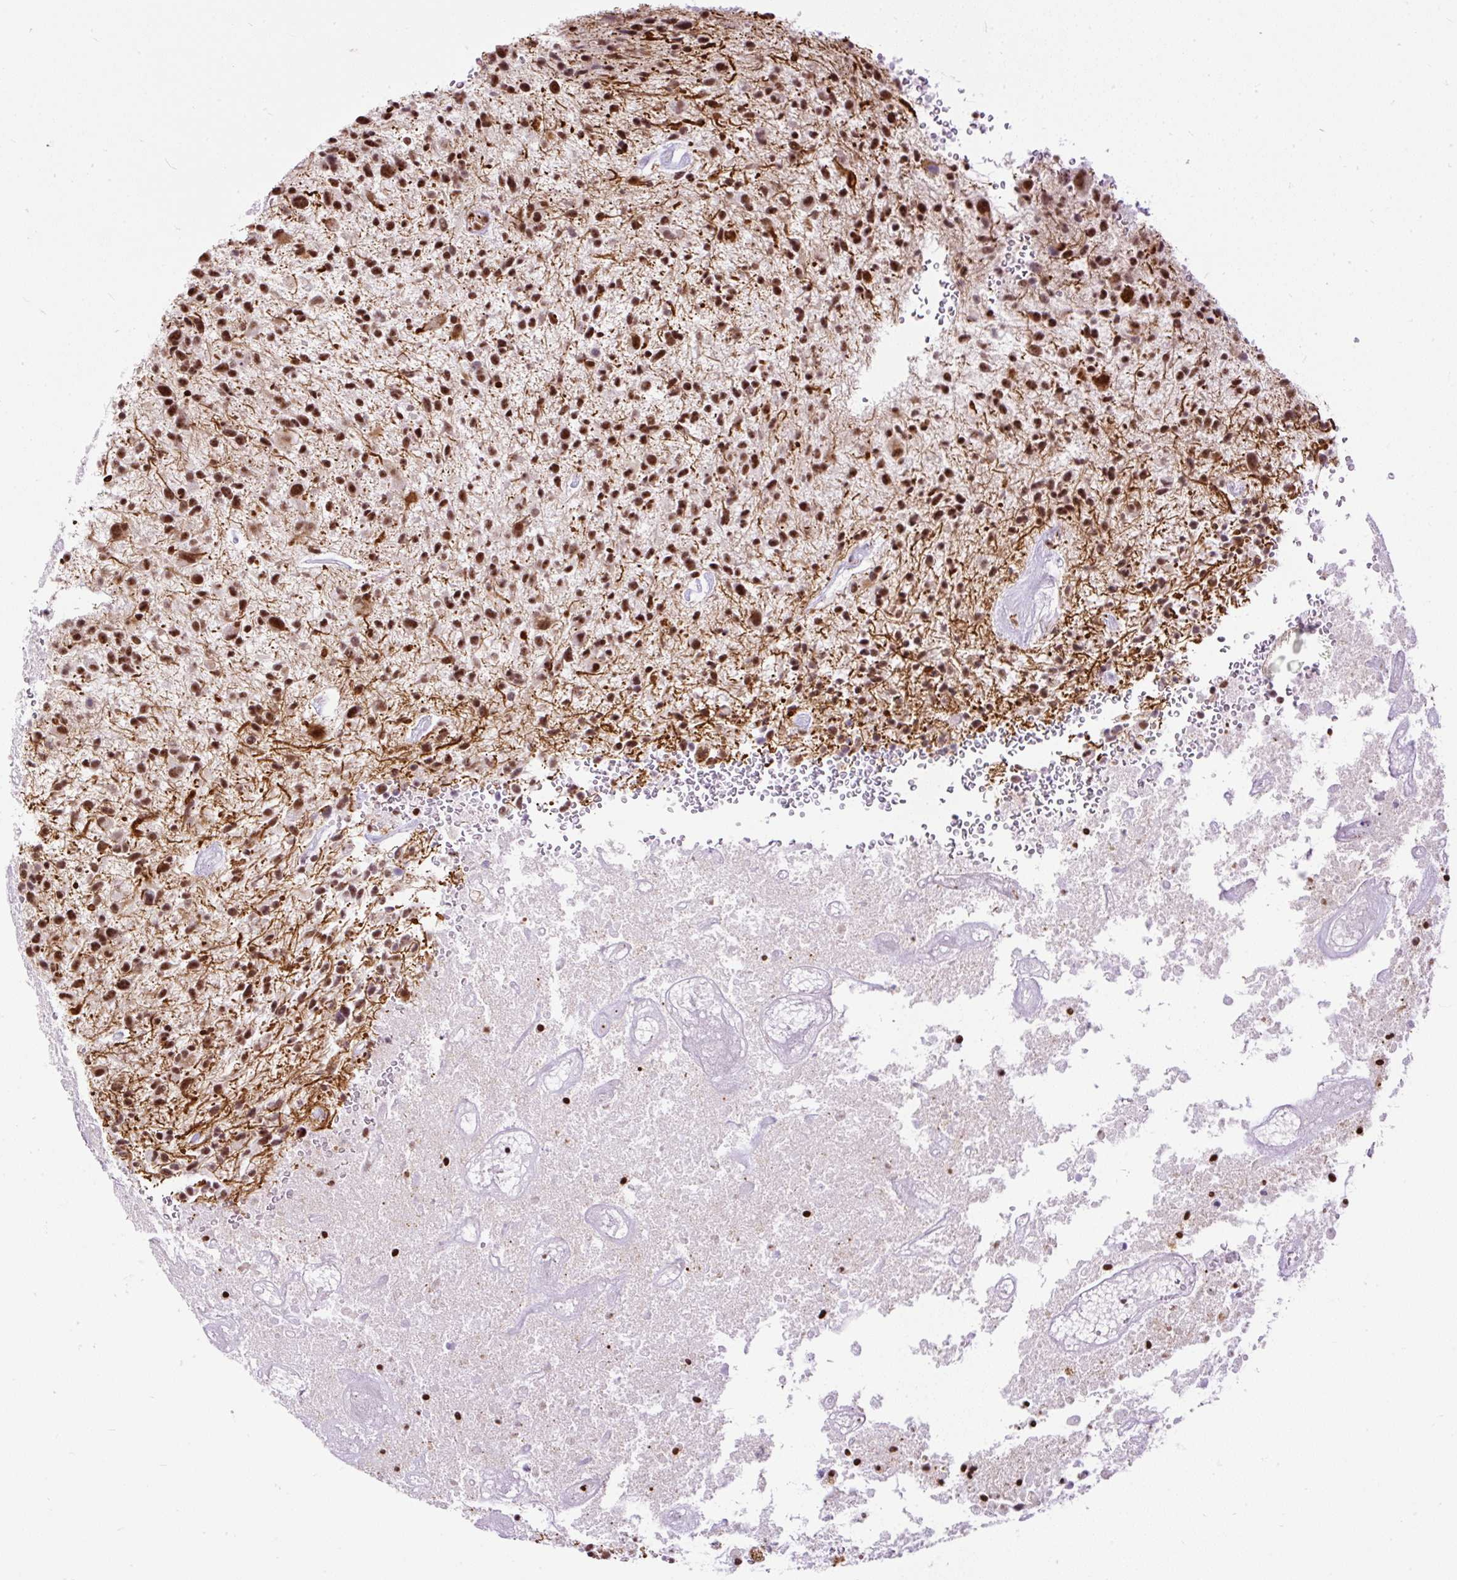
{"staining": {"intensity": "strong", "quantity": ">75%", "location": "nuclear"}, "tissue": "glioma", "cell_type": "Tumor cells", "image_type": "cancer", "snomed": [{"axis": "morphology", "description": "Glioma, malignant, High grade"}, {"axis": "topography", "description": "Brain"}], "caption": "There is high levels of strong nuclear expression in tumor cells of malignant high-grade glioma, as demonstrated by immunohistochemical staining (brown color).", "gene": "LUC7L2", "patient": {"sex": "male", "age": 47}}